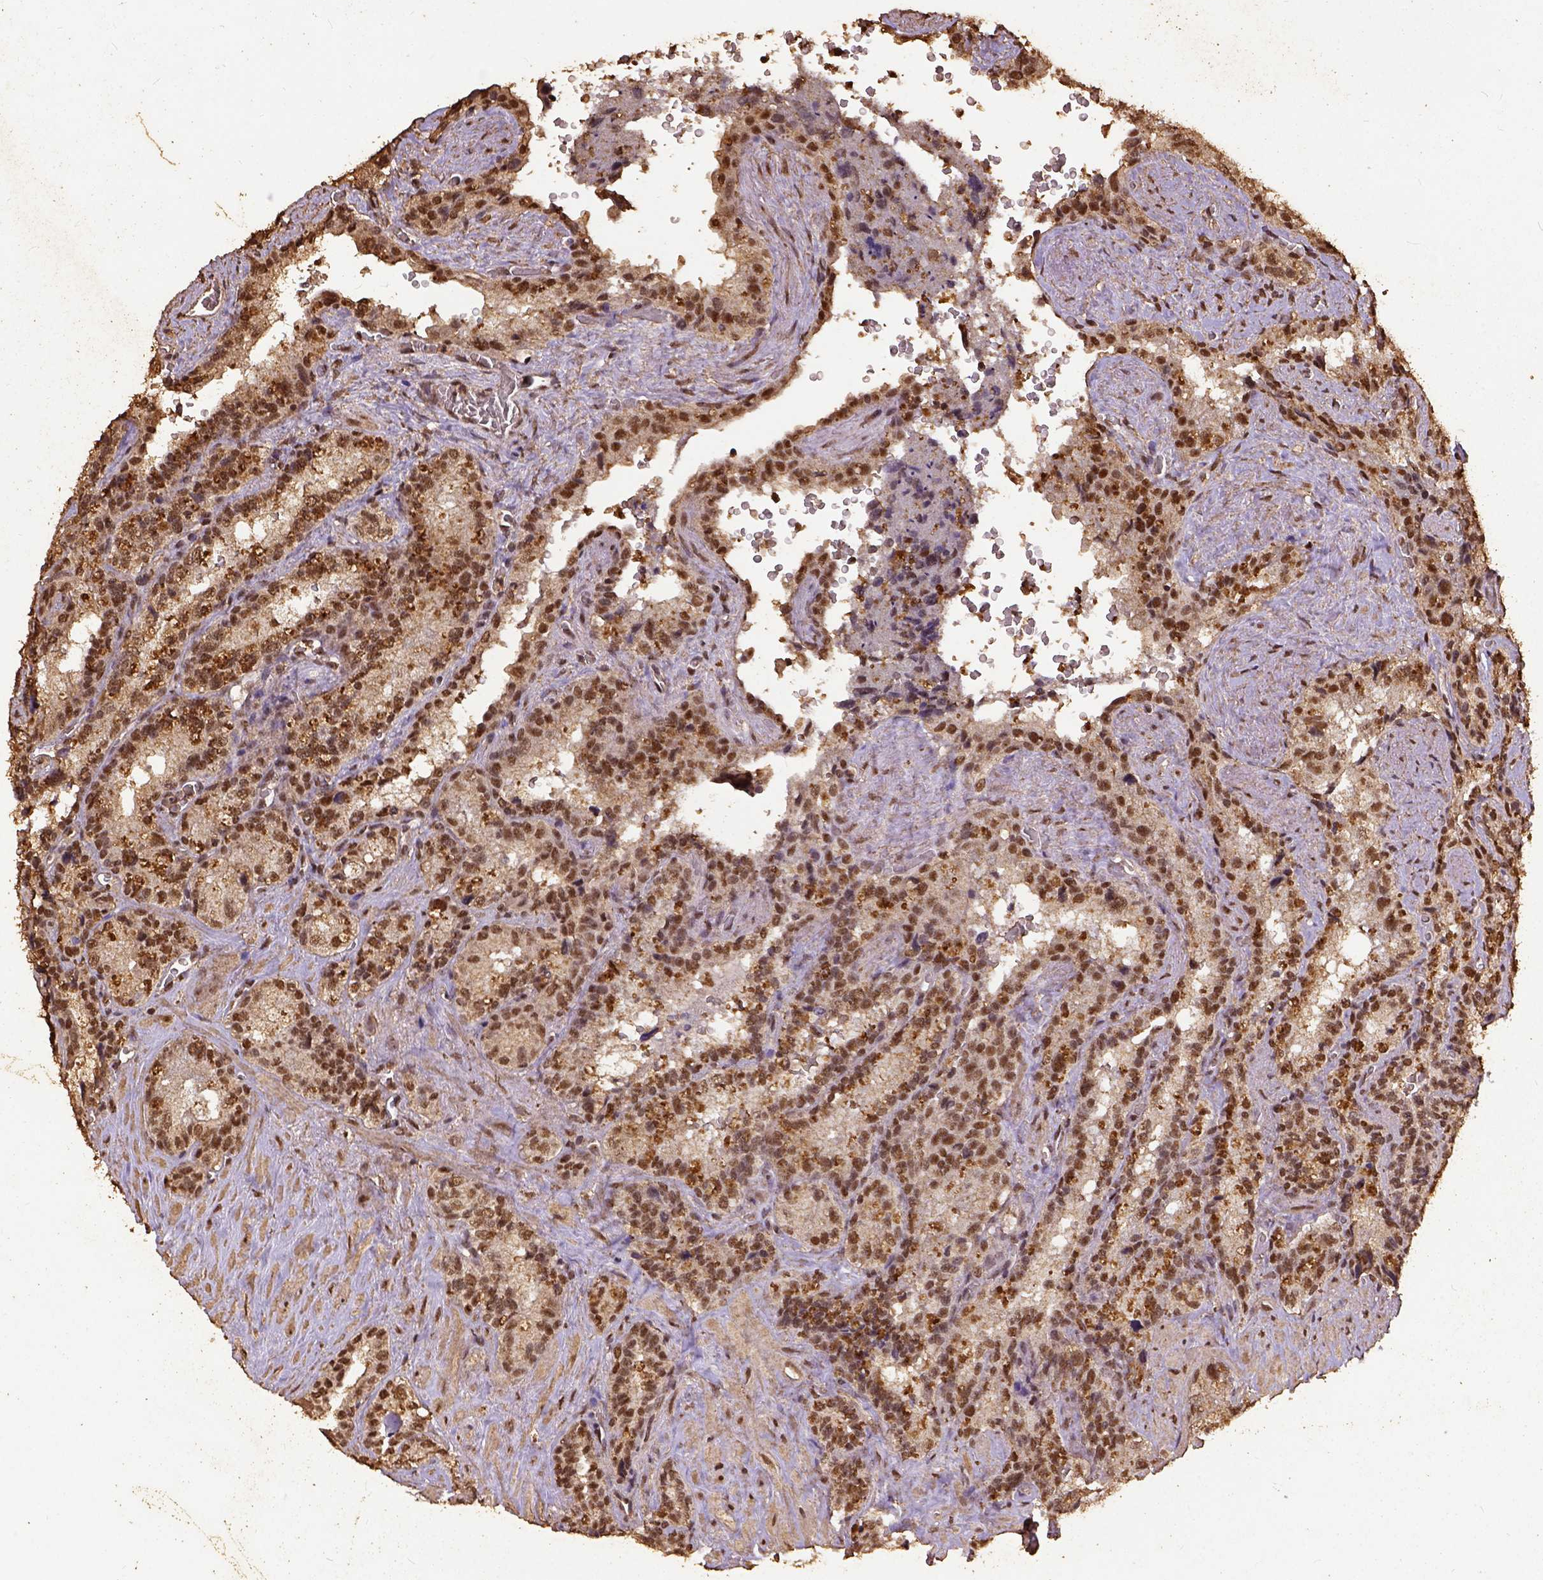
{"staining": {"intensity": "moderate", "quantity": ">75%", "location": "cytoplasmic/membranous,nuclear"}, "tissue": "seminal vesicle", "cell_type": "Glandular cells", "image_type": "normal", "snomed": [{"axis": "morphology", "description": "Normal tissue, NOS"}, {"axis": "topography", "description": "Prostate"}, {"axis": "topography", "description": "Seminal veicle"}], "caption": "The histopathology image demonstrates staining of unremarkable seminal vesicle, revealing moderate cytoplasmic/membranous,nuclear protein staining (brown color) within glandular cells.", "gene": "NACC1", "patient": {"sex": "male", "age": 71}}